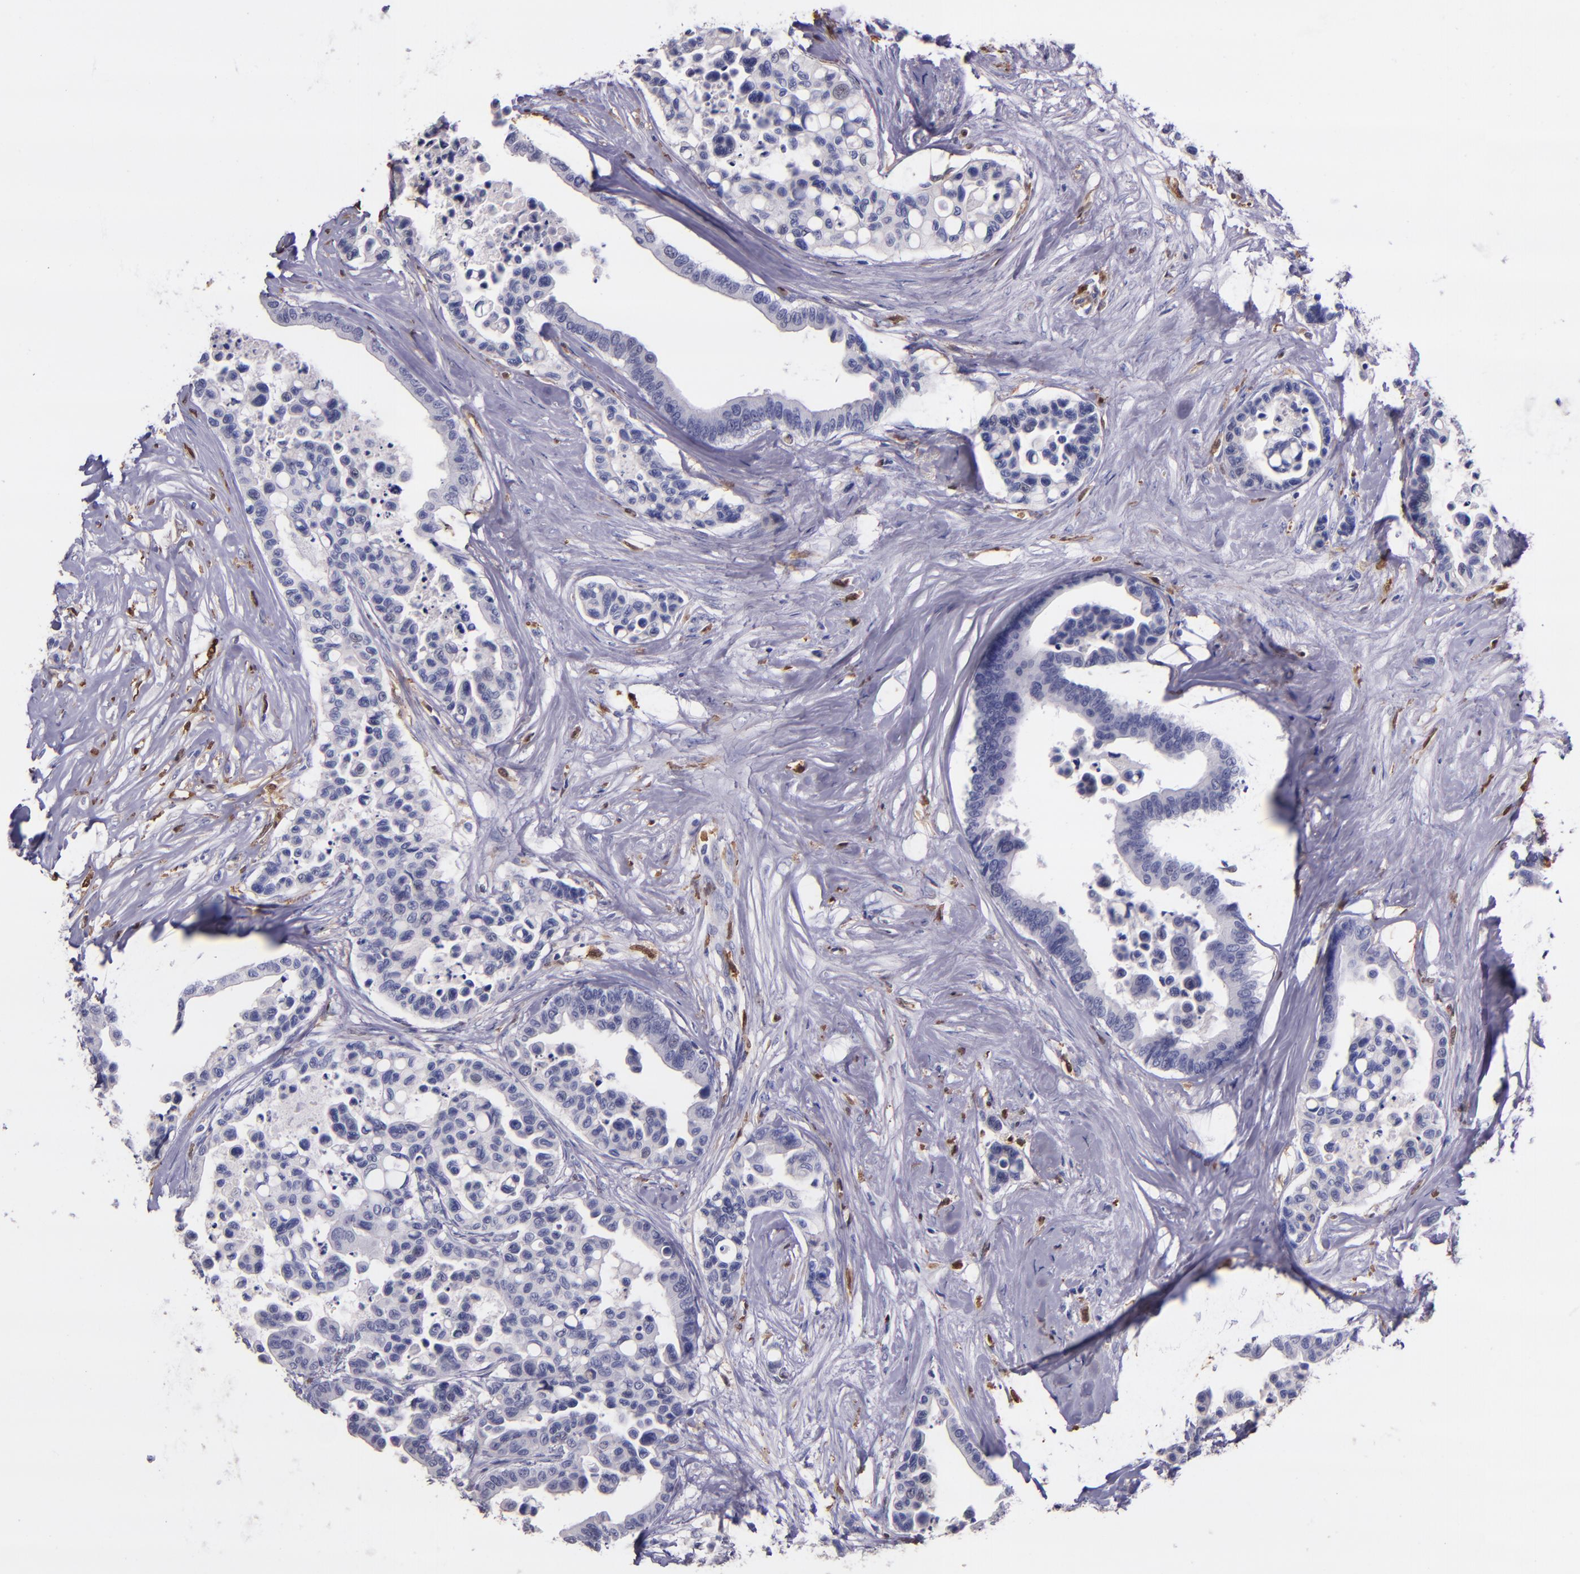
{"staining": {"intensity": "negative", "quantity": "none", "location": "none"}, "tissue": "colorectal cancer", "cell_type": "Tumor cells", "image_type": "cancer", "snomed": [{"axis": "morphology", "description": "Adenocarcinoma, NOS"}, {"axis": "topography", "description": "Colon"}], "caption": "A histopathology image of adenocarcinoma (colorectal) stained for a protein reveals no brown staining in tumor cells.", "gene": "F13A1", "patient": {"sex": "male", "age": 82}}